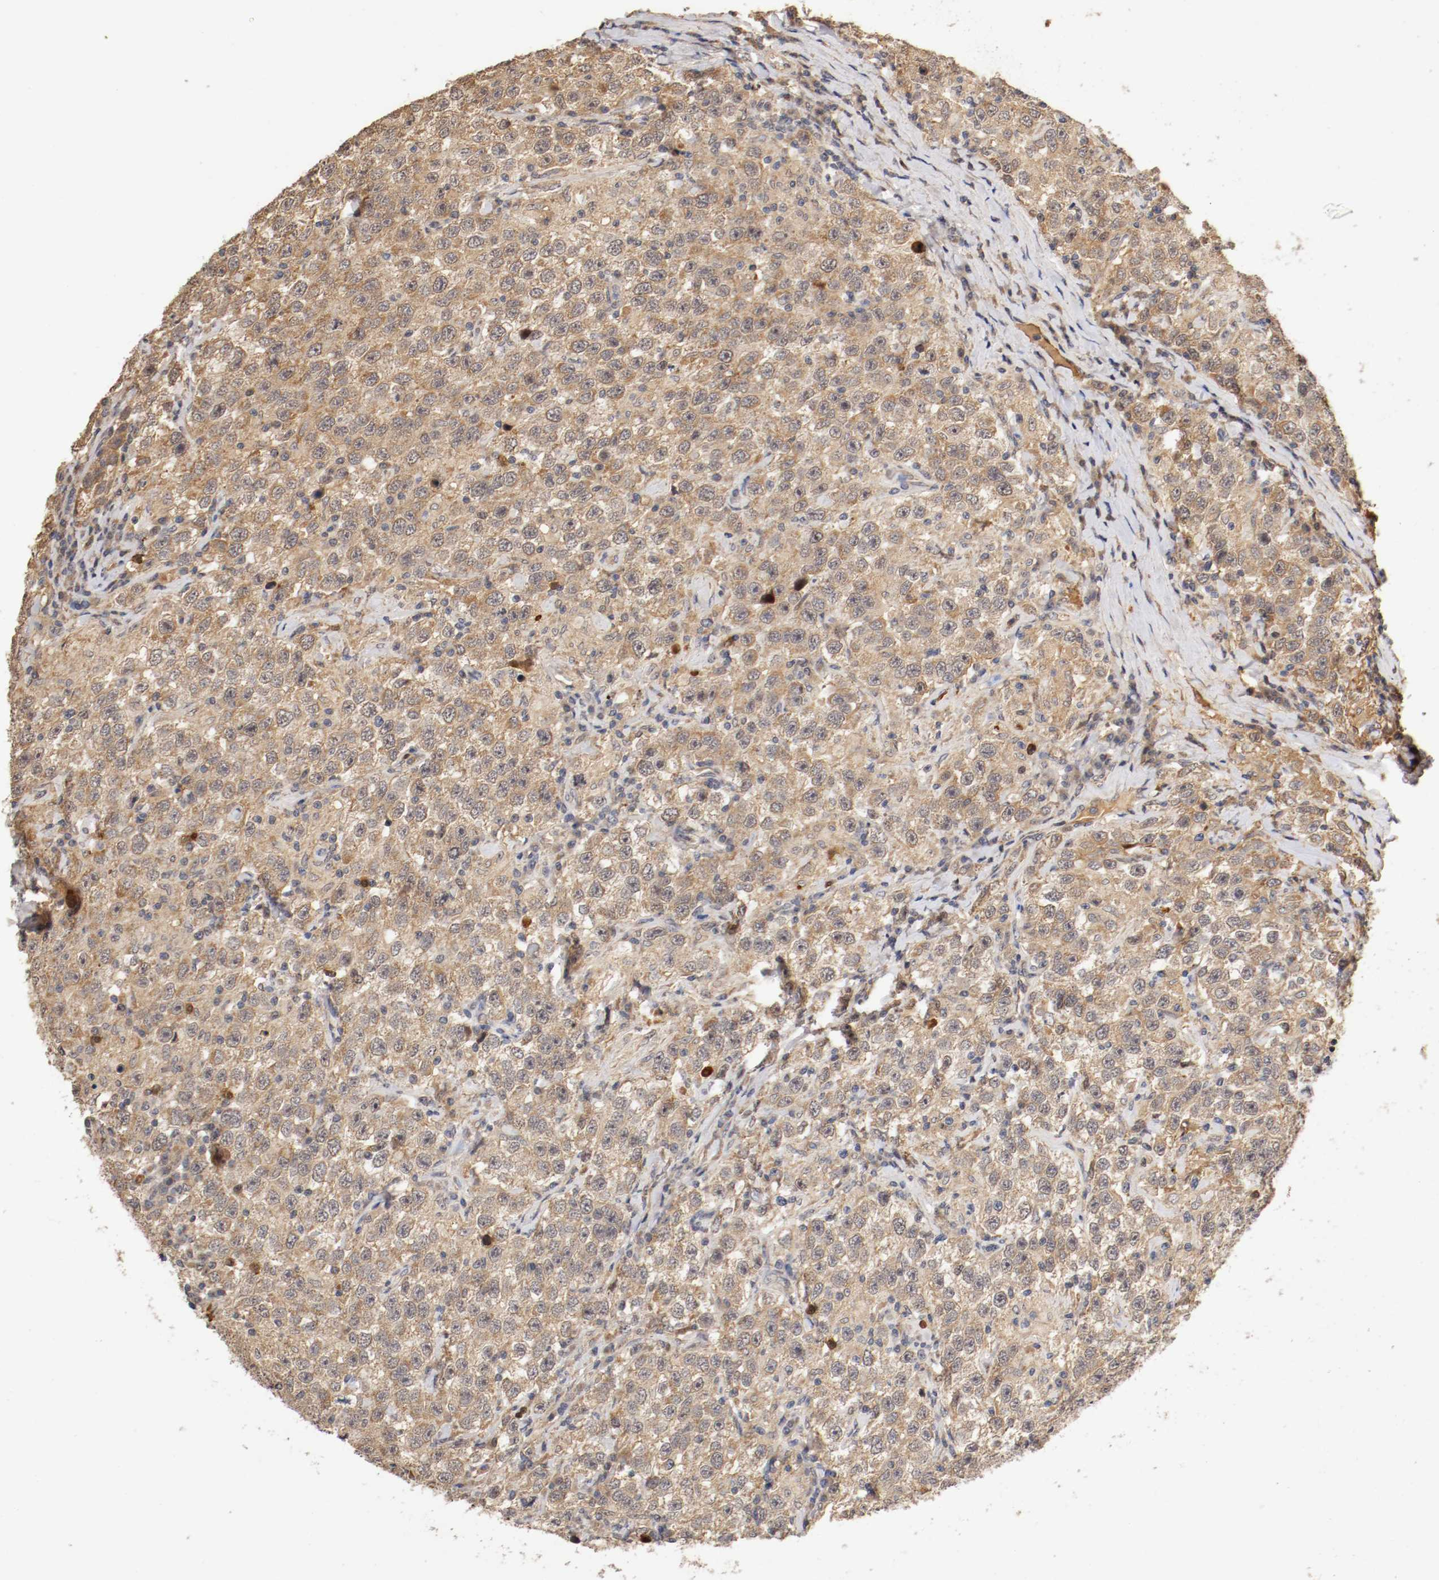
{"staining": {"intensity": "moderate", "quantity": ">75%", "location": "cytoplasmic/membranous"}, "tissue": "testis cancer", "cell_type": "Tumor cells", "image_type": "cancer", "snomed": [{"axis": "morphology", "description": "Seminoma, NOS"}, {"axis": "topography", "description": "Testis"}], "caption": "Brown immunohistochemical staining in testis cancer (seminoma) demonstrates moderate cytoplasmic/membranous positivity in approximately >75% of tumor cells.", "gene": "TNFRSF1B", "patient": {"sex": "male", "age": 41}}